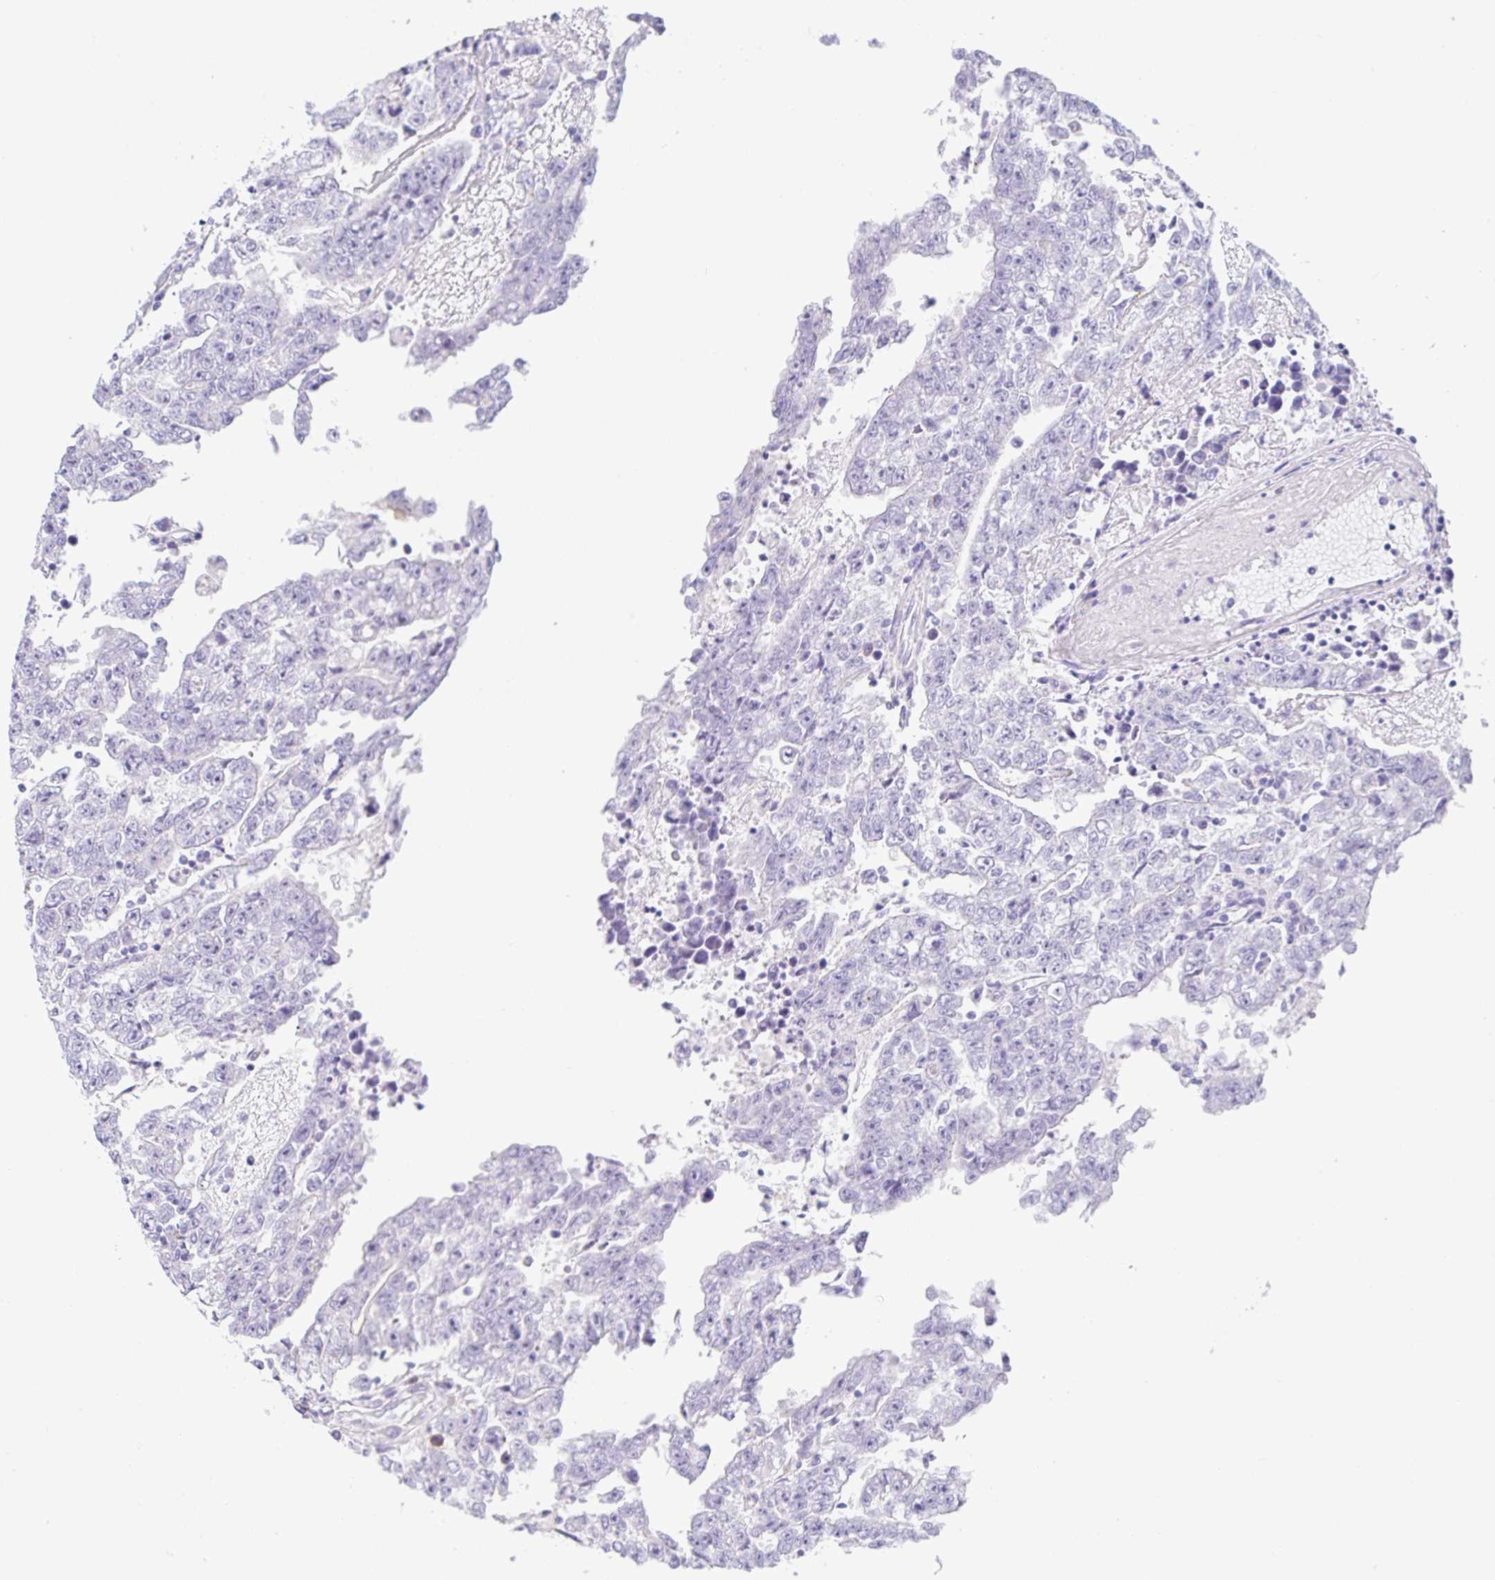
{"staining": {"intensity": "negative", "quantity": "none", "location": "none"}, "tissue": "testis cancer", "cell_type": "Tumor cells", "image_type": "cancer", "snomed": [{"axis": "morphology", "description": "Carcinoma, Embryonal, NOS"}, {"axis": "topography", "description": "Testis"}], "caption": "Testis cancer (embryonal carcinoma) was stained to show a protein in brown. There is no significant staining in tumor cells. (DAB immunohistochemistry visualized using brightfield microscopy, high magnification).", "gene": "RRM2", "patient": {"sex": "male", "age": 25}}